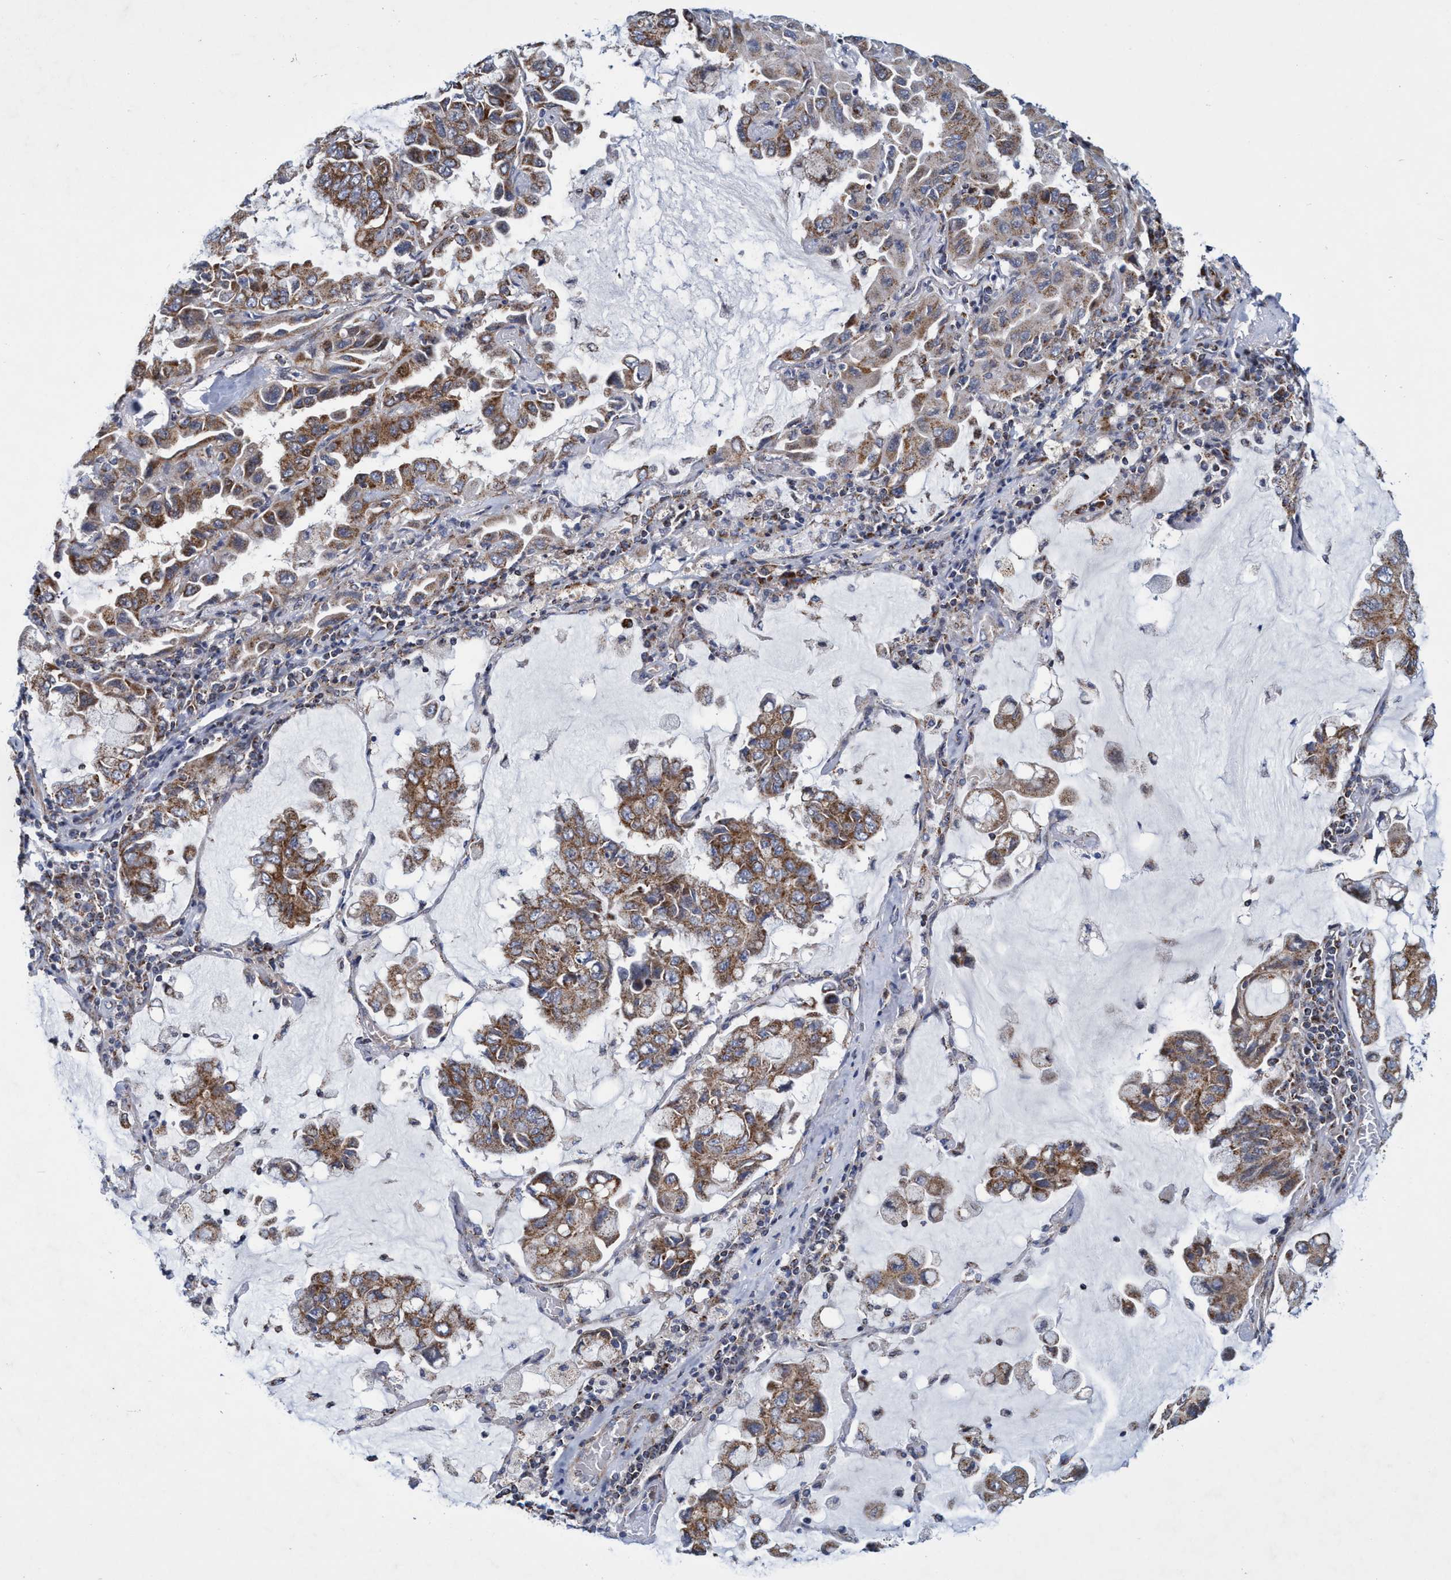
{"staining": {"intensity": "moderate", "quantity": ">75%", "location": "cytoplasmic/membranous"}, "tissue": "lung cancer", "cell_type": "Tumor cells", "image_type": "cancer", "snomed": [{"axis": "morphology", "description": "Adenocarcinoma, NOS"}, {"axis": "topography", "description": "Lung"}], "caption": "Immunohistochemical staining of human lung adenocarcinoma displays moderate cytoplasmic/membranous protein expression in approximately >75% of tumor cells. The protein of interest is shown in brown color, while the nuclei are stained blue.", "gene": "POLR1F", "patient": {"sex": "male", "age": 64}}